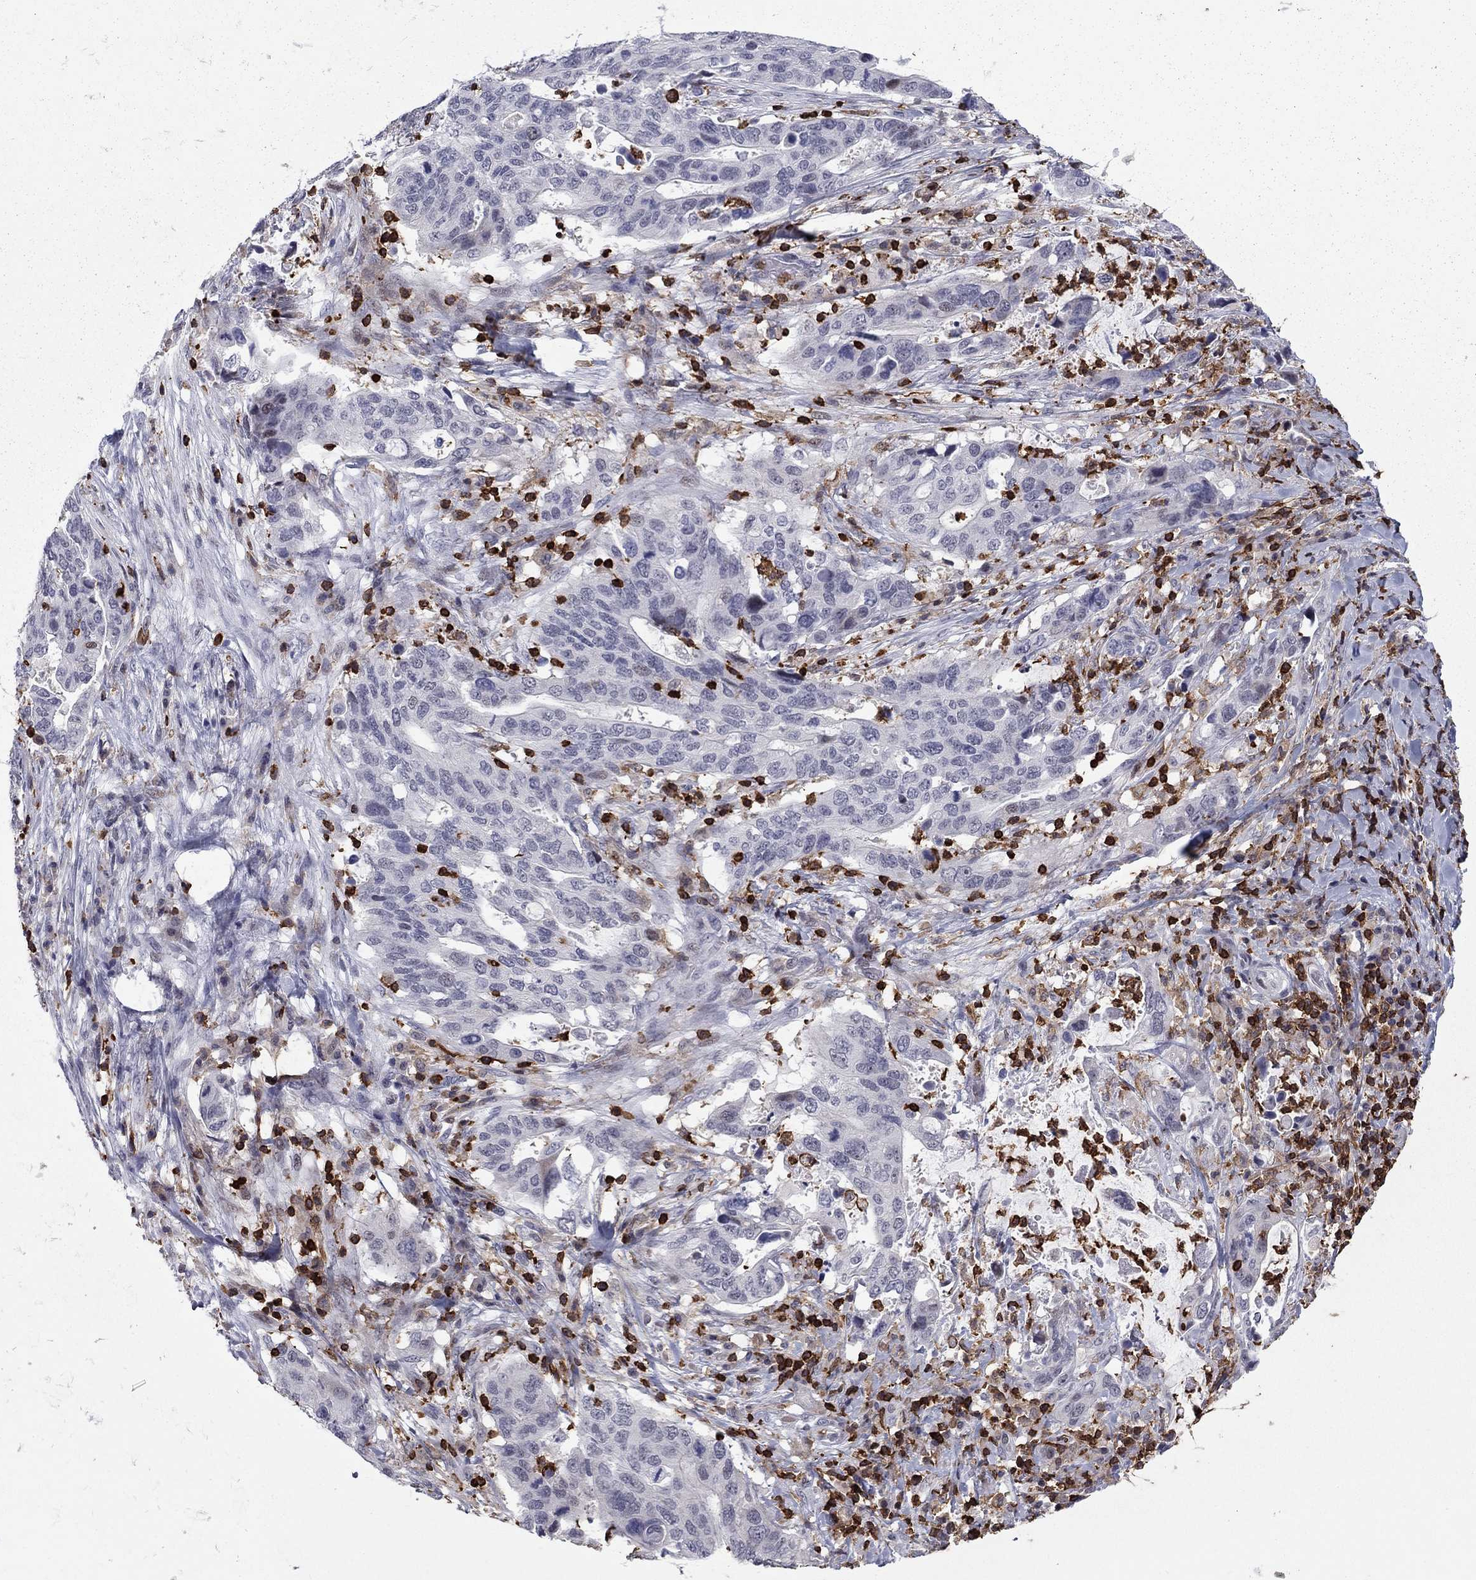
{"staining": {"intensity": "negative", "quantity": "none", "location": "none"}, "tissue": "stomach cancer", "cell_type": "Tumor cells", "image_type": "cancer", "snomed": [{"axis": "morphology", "description": "Adenocarcinoma, NOS"}, {"axis": "topography", "description": "Stomach"}], "caption": "DAB immunohistochemical staining of human stomach cancer (adenocarcinoma) displays no significant positivity in tumor cells.", "gene": "ARHGAP27", "patient": {"sex": "male", "age": 54}}